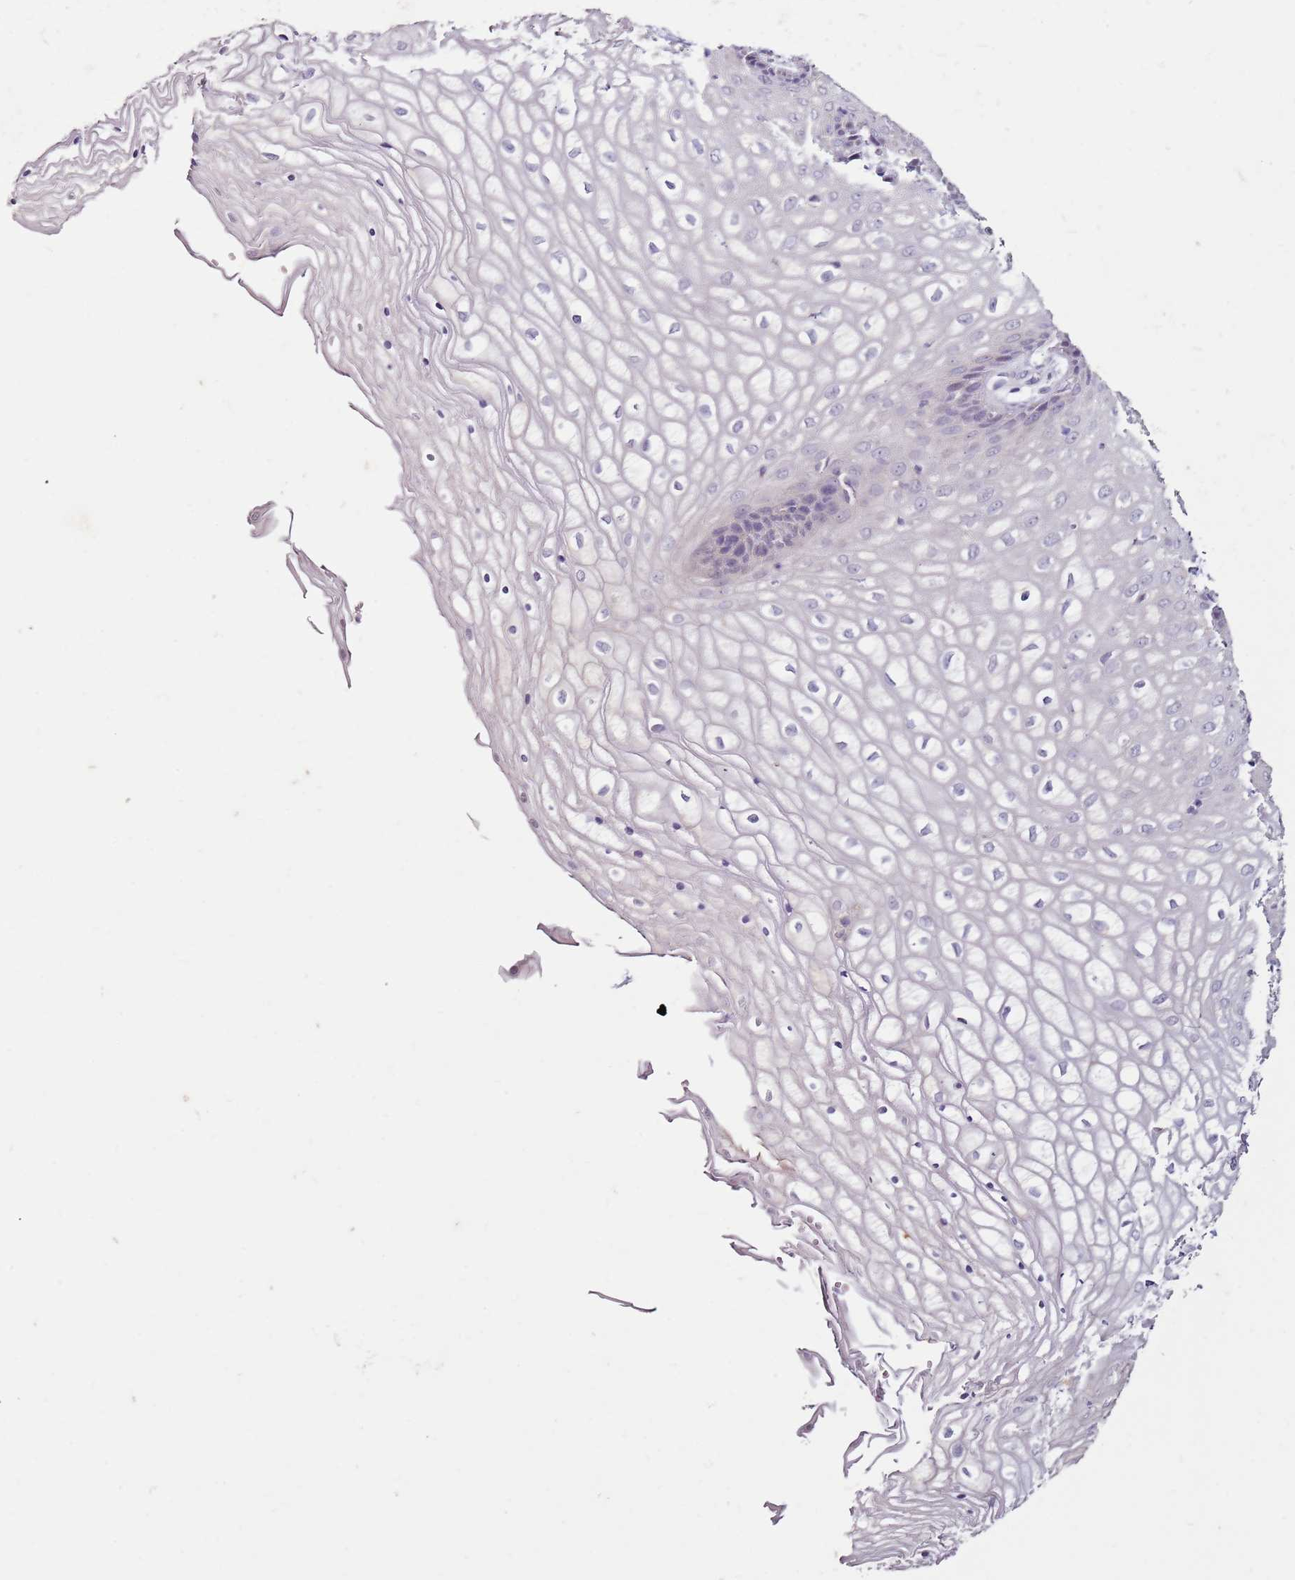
{"staining": {"intensity": "negative", "quantity": "none", "location": "none"}, "tissue": "vagina", "cell_type": "Squamous epithelial cells", "image_type": "normal", "snomed": [{"axis": "morphology", "description": "Normal tissue, NOS"}, {"axis": "topography", "description": "Vagina"}], "caption": "This is an immunohistochemistry (IHC) photomicrograph of normal vagina. There is no positivity in squamous epithelial cells.", "gene": "MDH1", "patient": {"sex": "female", "age": 34}}